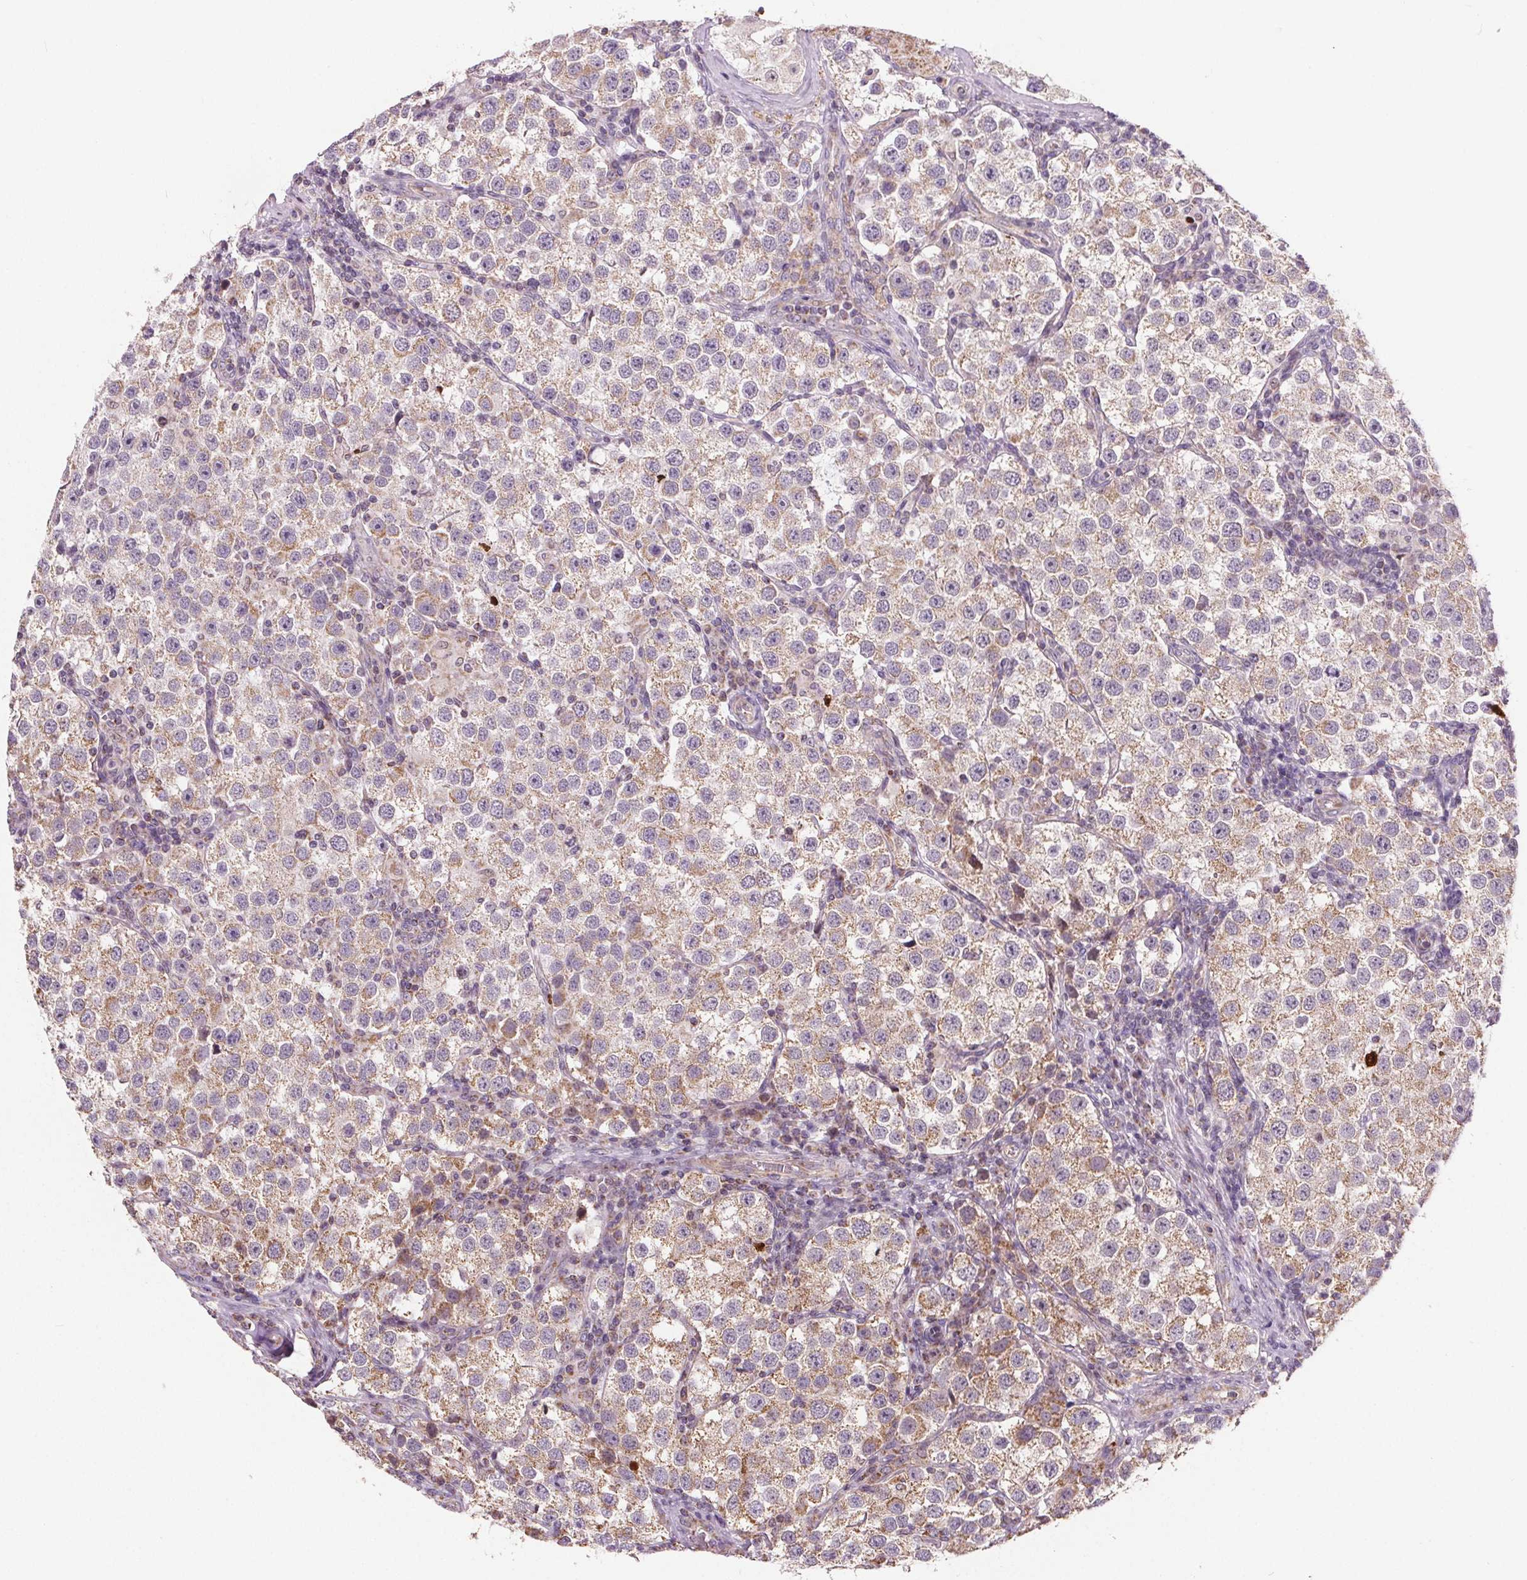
{"staining": {"intensity": "weak", "quantity": ">75%", "location": "cytoplasmic/membranous"}, "tissue": "testis cancer", "cell_type": "Tumor cells", "image_type": "cancer", "snomed": [{"axis": "morphology", "description": "Seminoma, NOS"}, {"axis": "topography", "description": "Testis"}], "caption": "Protein staining of seminoma (testis) tissue exhibits weak cytoplasmic/membranous expression in approximately >75% of tumor cells. (Stains: DAB (3,3'-diaminobenzidine) in brown, nuclei in blue, Microscopy: brightfield microscopy at high magnification).", "gene": "SUCLA2", "patient": {"sex": "male", "age": 37}}